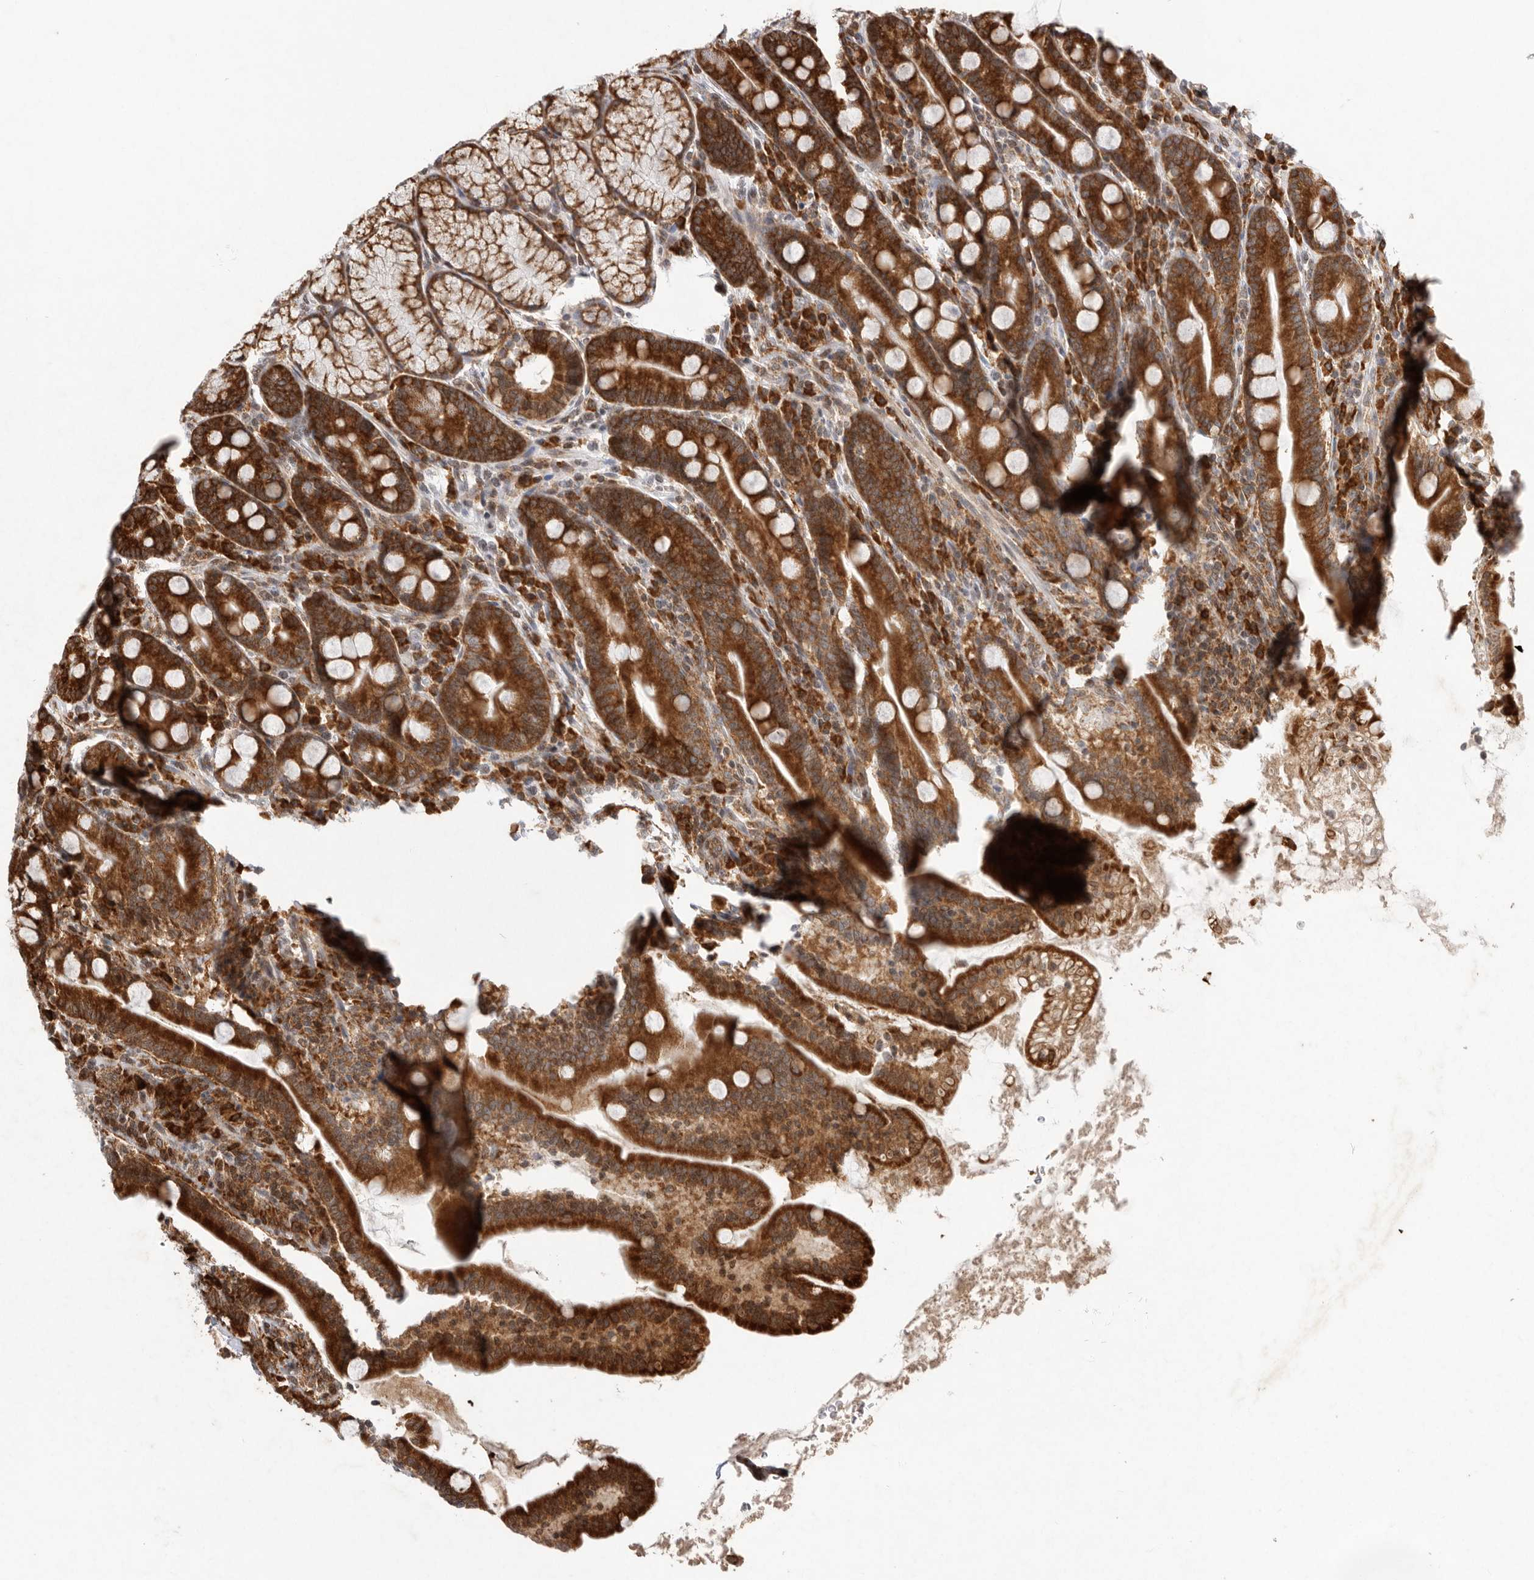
{"staining": {"intensity": "strong", "quantity": ">75%", "location": "cytoplasmic/membranous"}, "tissue": "duodenum", "cell_type": "Glandular cells", "image_type": "normal", "snomed": [{"axis": "morphology", "description": "Normal tissue, NOS"}, {"axis": "topography", "description": "Duodenum"}], "caption": "Immunohistochemical staining of benign human duodenum displays strong cytoplasmic/membranous protein expression in approximately >75% of glandular cells. The protein is stained brown, and the nuclei are stained in blue (DAB IHC with brightfield microscopy, high magnification).", "gene": "FZD3", "patient": {"sex": "male", "age": 35}}